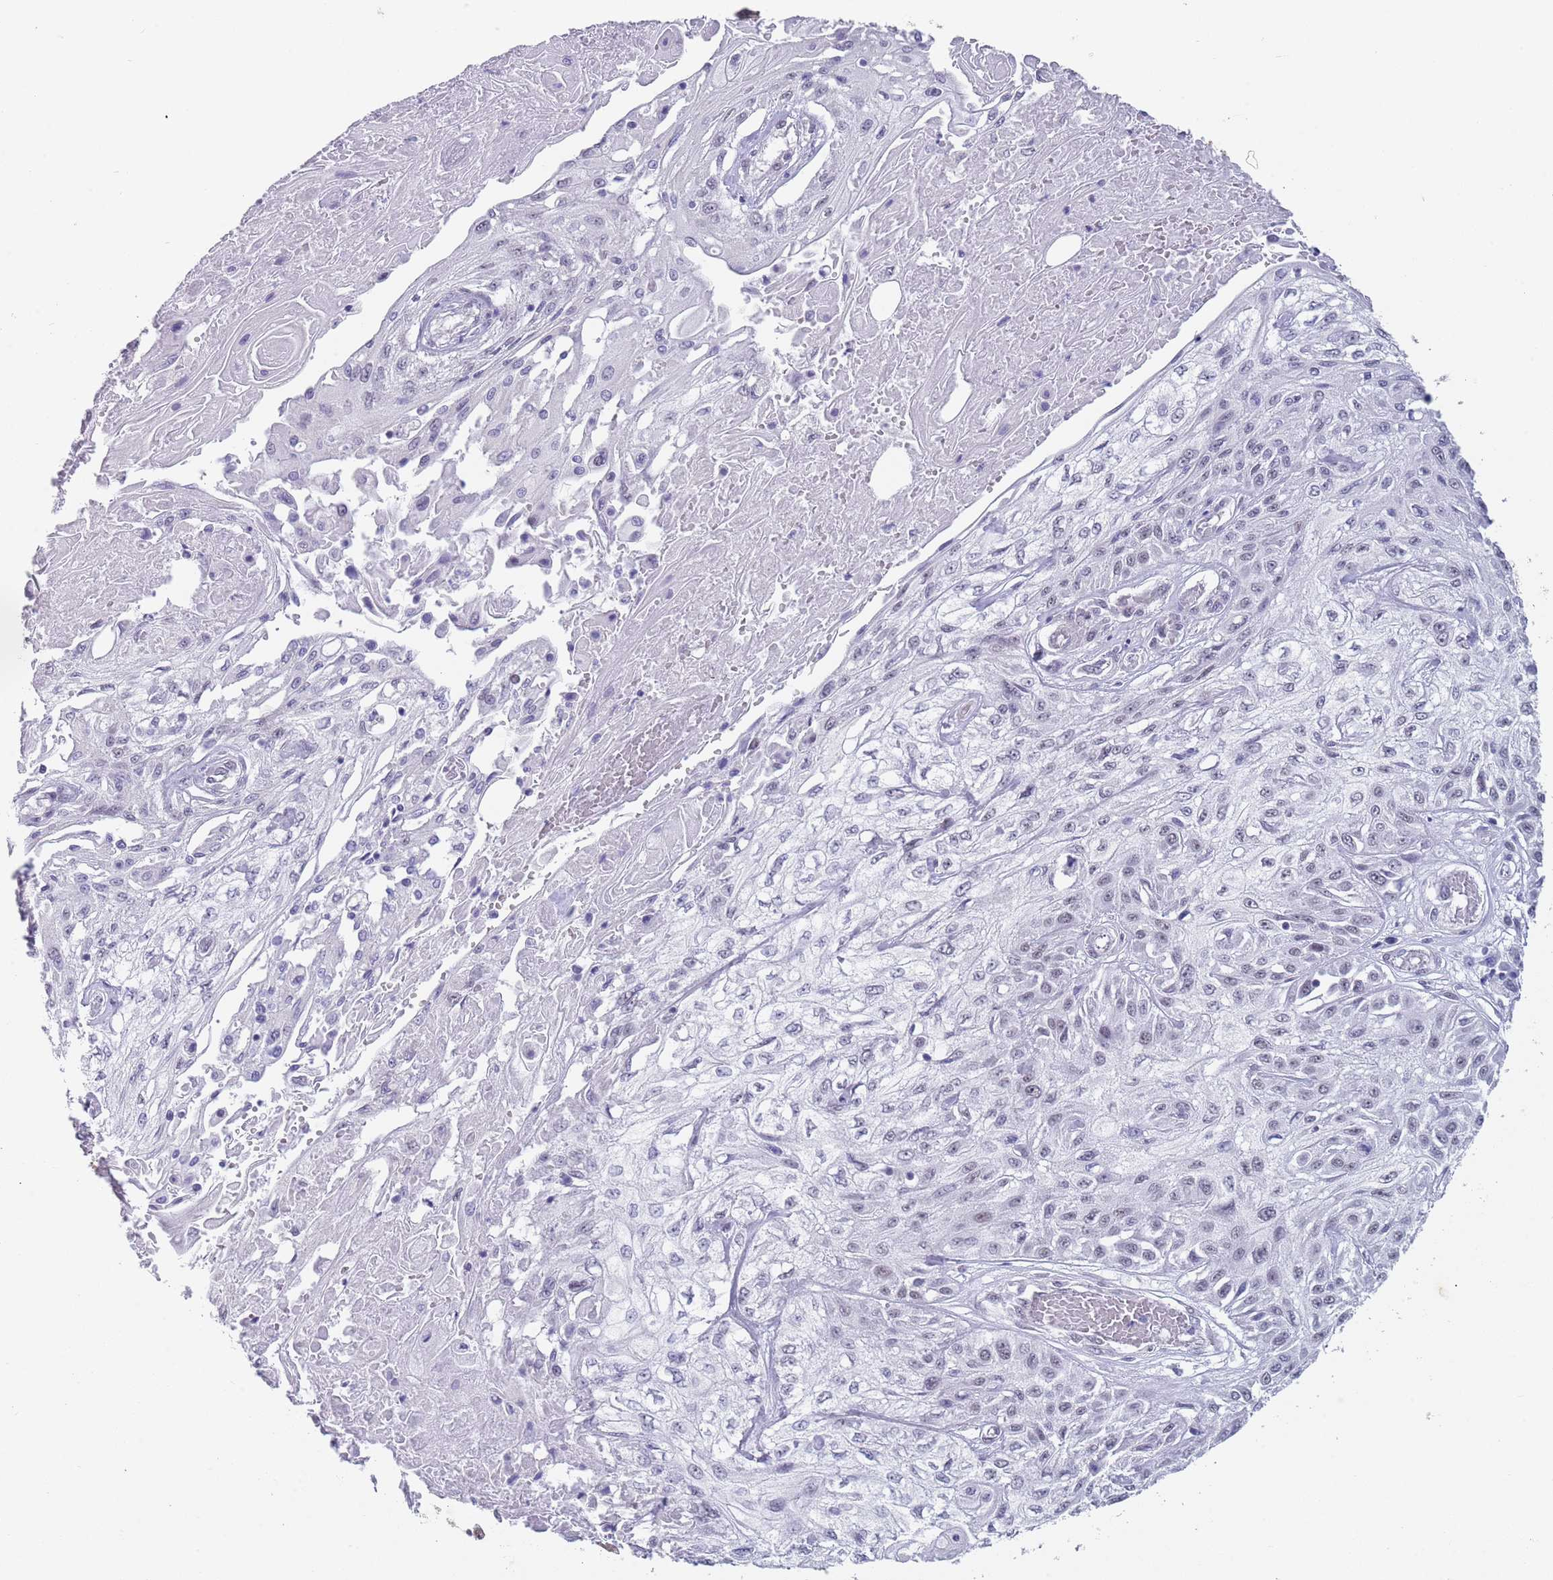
{"staining": {"intensity": "negative", "quantity": "none", "location": "none"}, "tissue": "skin cancer", "cell_type": "Tumor cells", "image_type": "cancer", "snomed": [{"axis": "morphology", "description": "Squamous cell carcinoma, NOS"}, {"axis": "morphology", "description": "Squamous cell carcinoma, metastatic, NOS"}, {"axis": "topography", "description": "Skin"}, {"axis": "topography", "description": "Lymph node"}], "caption": "The immunohistochemistry (IHC) image has no significant expression in tumor cells of skin cancer (squamous cell carcinoma) tissue.", "gene": "SEPHS2", "patient": {"sex": "male", "age": 75}}